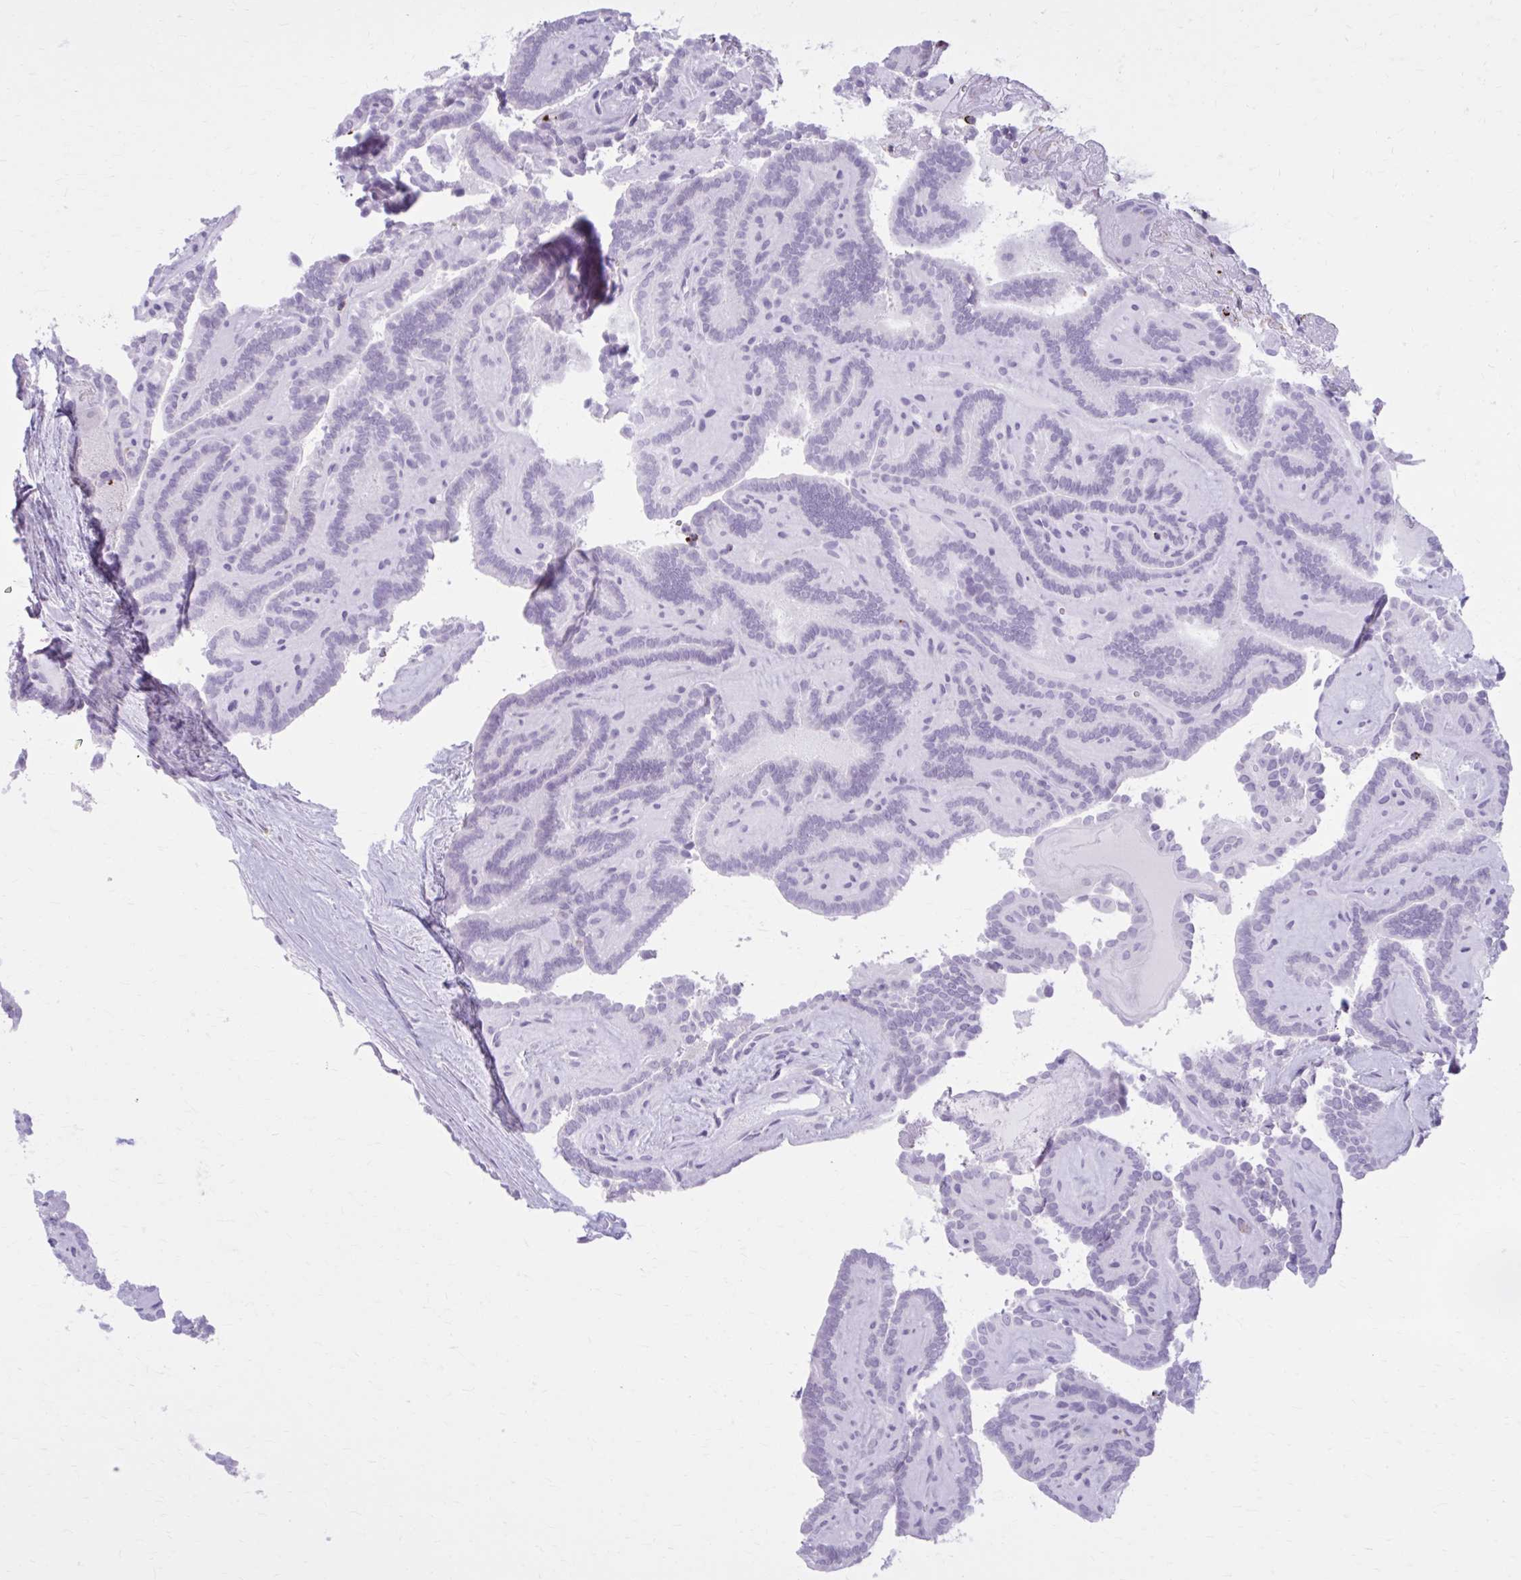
{"staining": {"intensity": "negative", "quantity": "none", "location": "none"}, "tissue": "thyroid cancer", "cell_type": "Tumor cells", "image_type": "cancer", "snomed": [{"axis": "morphology", "description": "Papillary adenocarcinoma, NOS"}, {"axis": "topography", "description": "Thyroid gland"}], "caption": "Papillary adenocarcinoma (thyroid) was stained to show a protein in brown. There is no significant positivity in tumor cells. (Immunohistochemistry (ihc), brightfield microscopy, high magnification).", "gene": "OR4B1", "patient": {"sex": "female", "age": 21}}